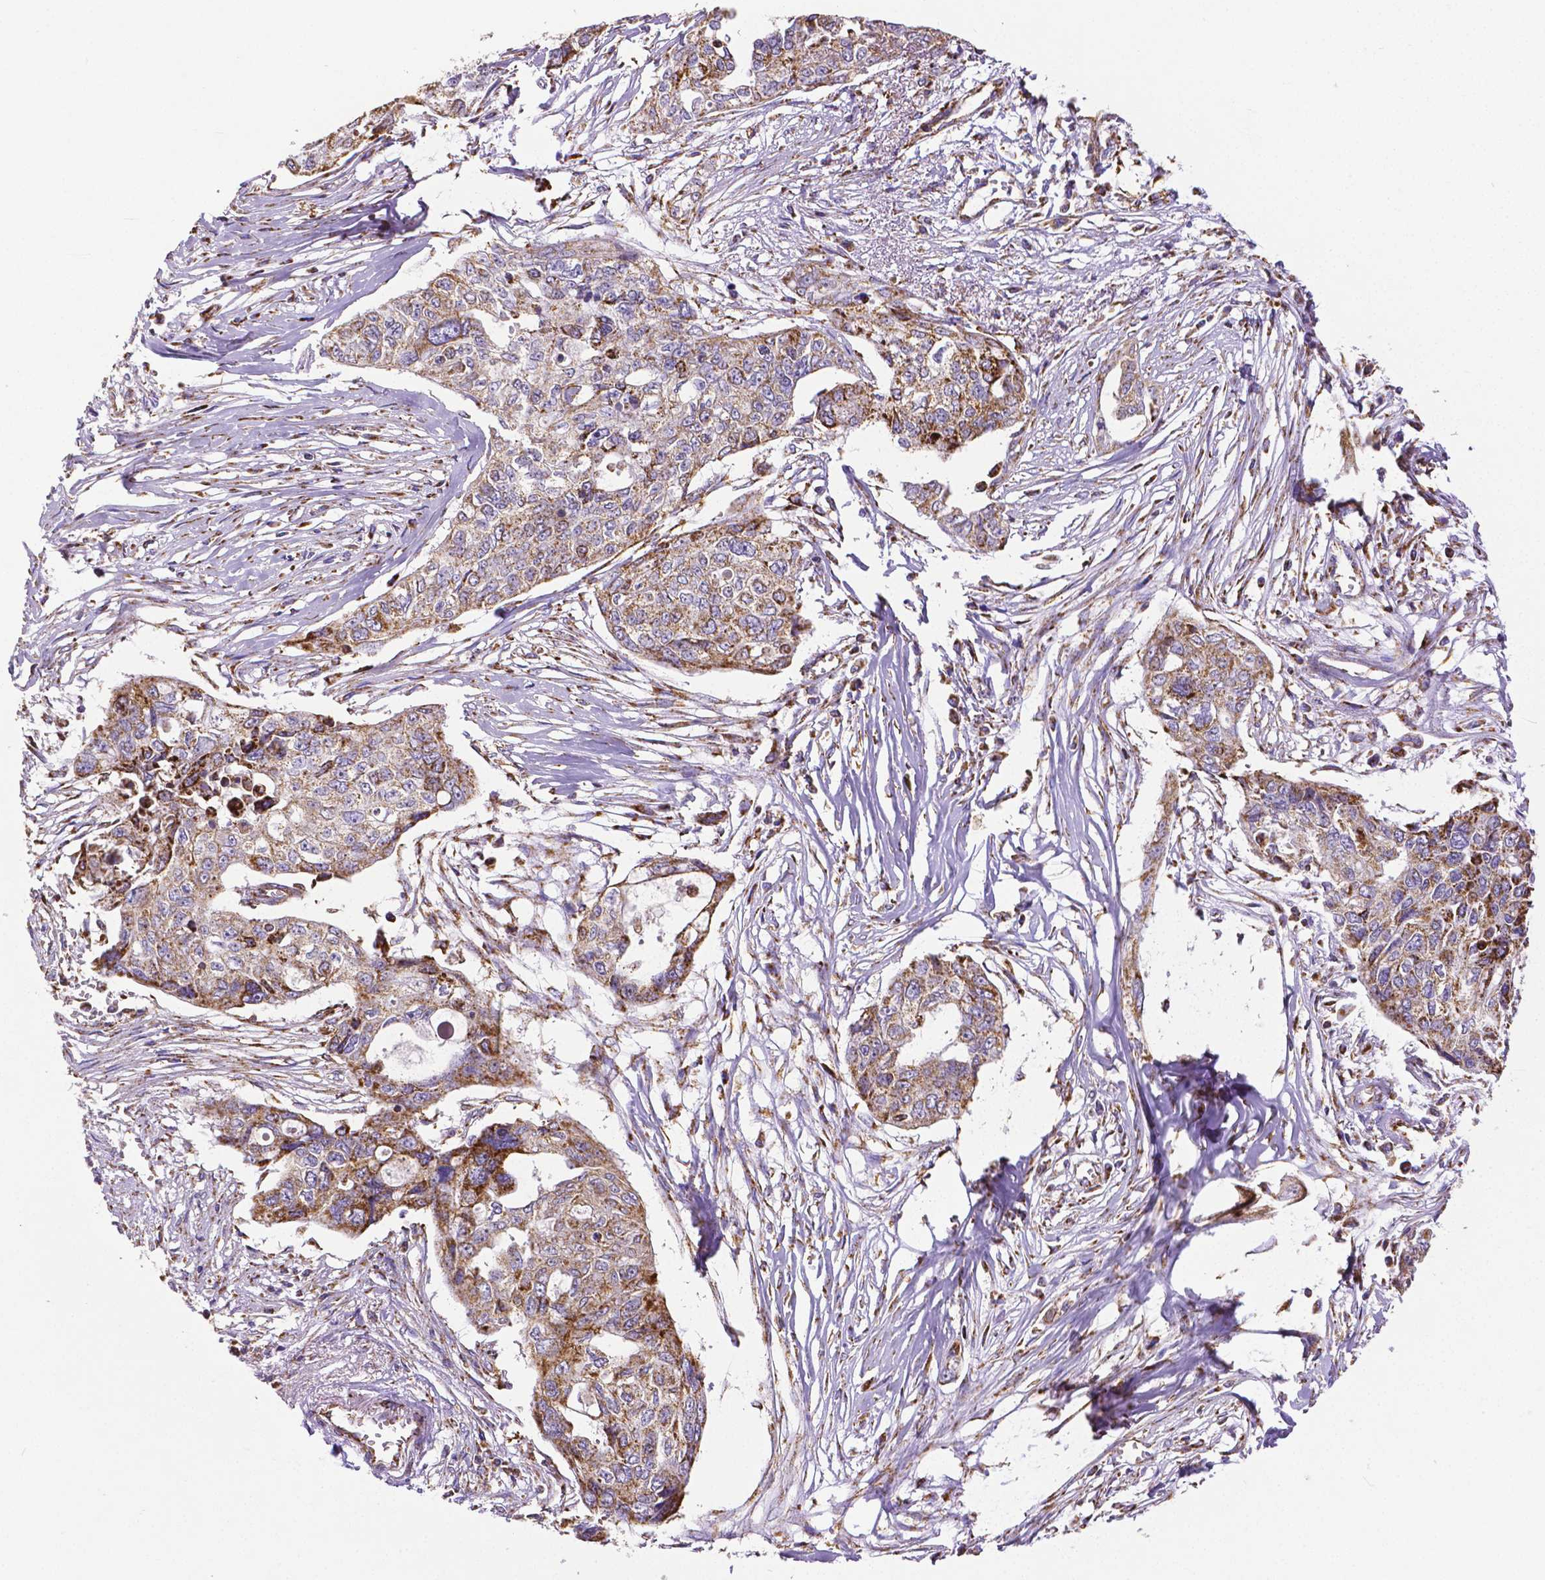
{"staining": {"intensity": "moderate", "quantity": ">75%", "location": "cytoplasmic/membranous"}, "tissue": "ovarian cancer", "cell_type": "Tumor cells", "image_type": "cancer", "snomed": [{"axis": "morphology", "description": "Carcinoma, endometroid"}, {"axis": "topography", "description": "Ovary"}], "caption": "IHC histopathology image of ovarian cancer stained for a protein (brown), which displays medium levels of moderate cytoplasmic/membranous expression in approximately >75% of tumor cells.", "gene": "MACC1", "patient": {"sex": "female", "age": 70}}